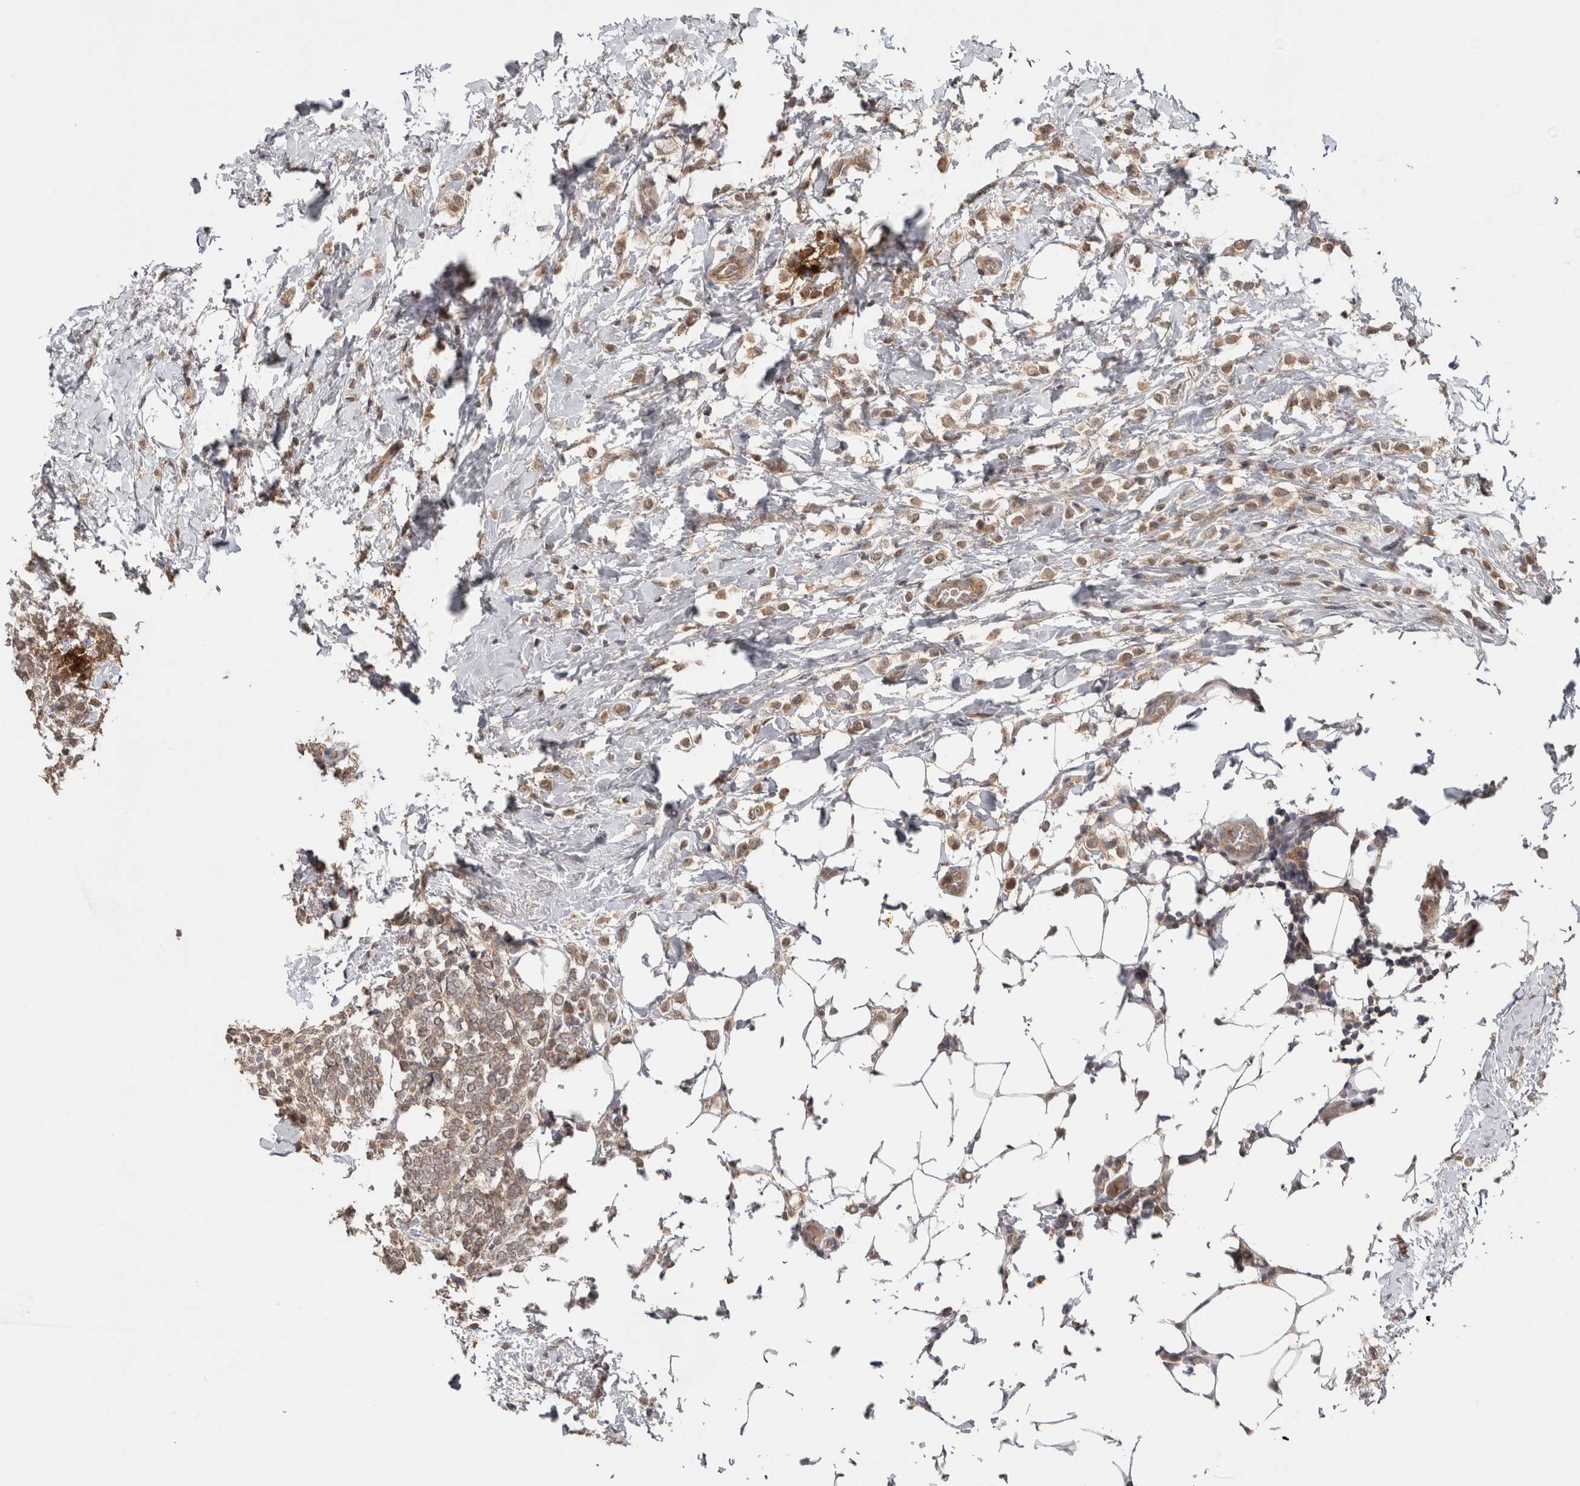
{"staining": {"intensity": "weak", "quantity": ">75%", "location": "cytoplasmic/membranous"}, "tissue": "breast cancer", "cell_type": "Tumor cells", "image_type": "cancer", "snomed": [{"axis": "morphology", "description": "Lobular carcinoma"}, {"axis": "topography", "description": "Breast"}], "caption": "Breast cancer was stained to show a protein in brown. There is low levels of weak cytoplasmic/membranous staining in about >75% of tumor cells. (Brightfield microscopy of DAB IHC at high magnification).", "gene": "HMOX2", "patient": {"sex": "female", "age": 50}}